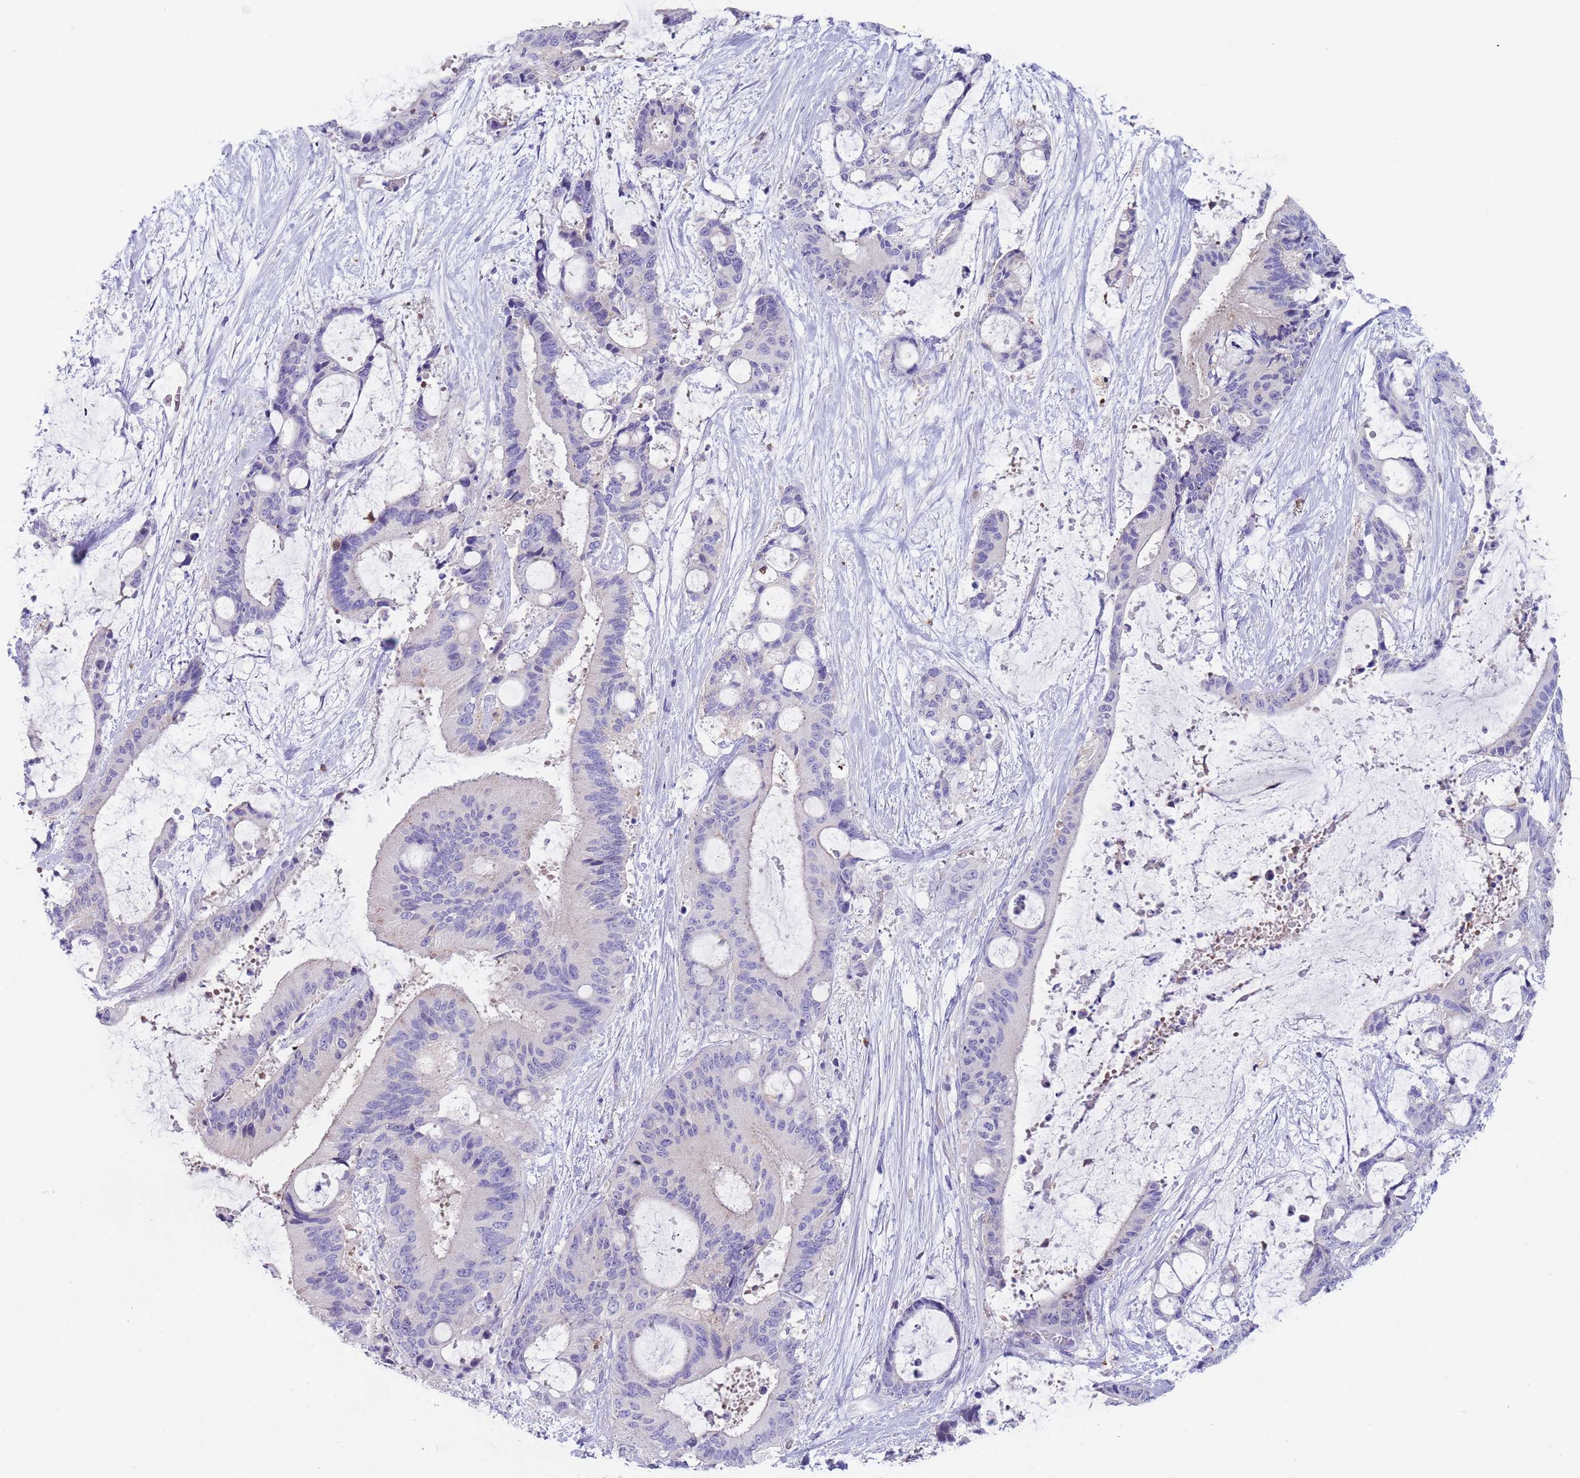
{"staining": {"intensity": "negative", "quantity": "none", "location": "none"}, "tissue": "liver cancer", "cell_type": "Tumor cells", "image_type": "cancer", "snomed": [{"axis": "morphology", "description": "Normal tissue, NOS"}, {"axis": "morphology", "description": "Cholangiocarcinoma"}, {"axis": "topography", "description": "Liver"}, {"axis": "topography", "description": "Peripheral nerve tissue"}], "caption": "Immunohistochemistry (IHC) of human liver cancer demonstrates no staining in tumor cells.", "gene": "TYW1", "patient": {"sex": "female", "age": 73}}